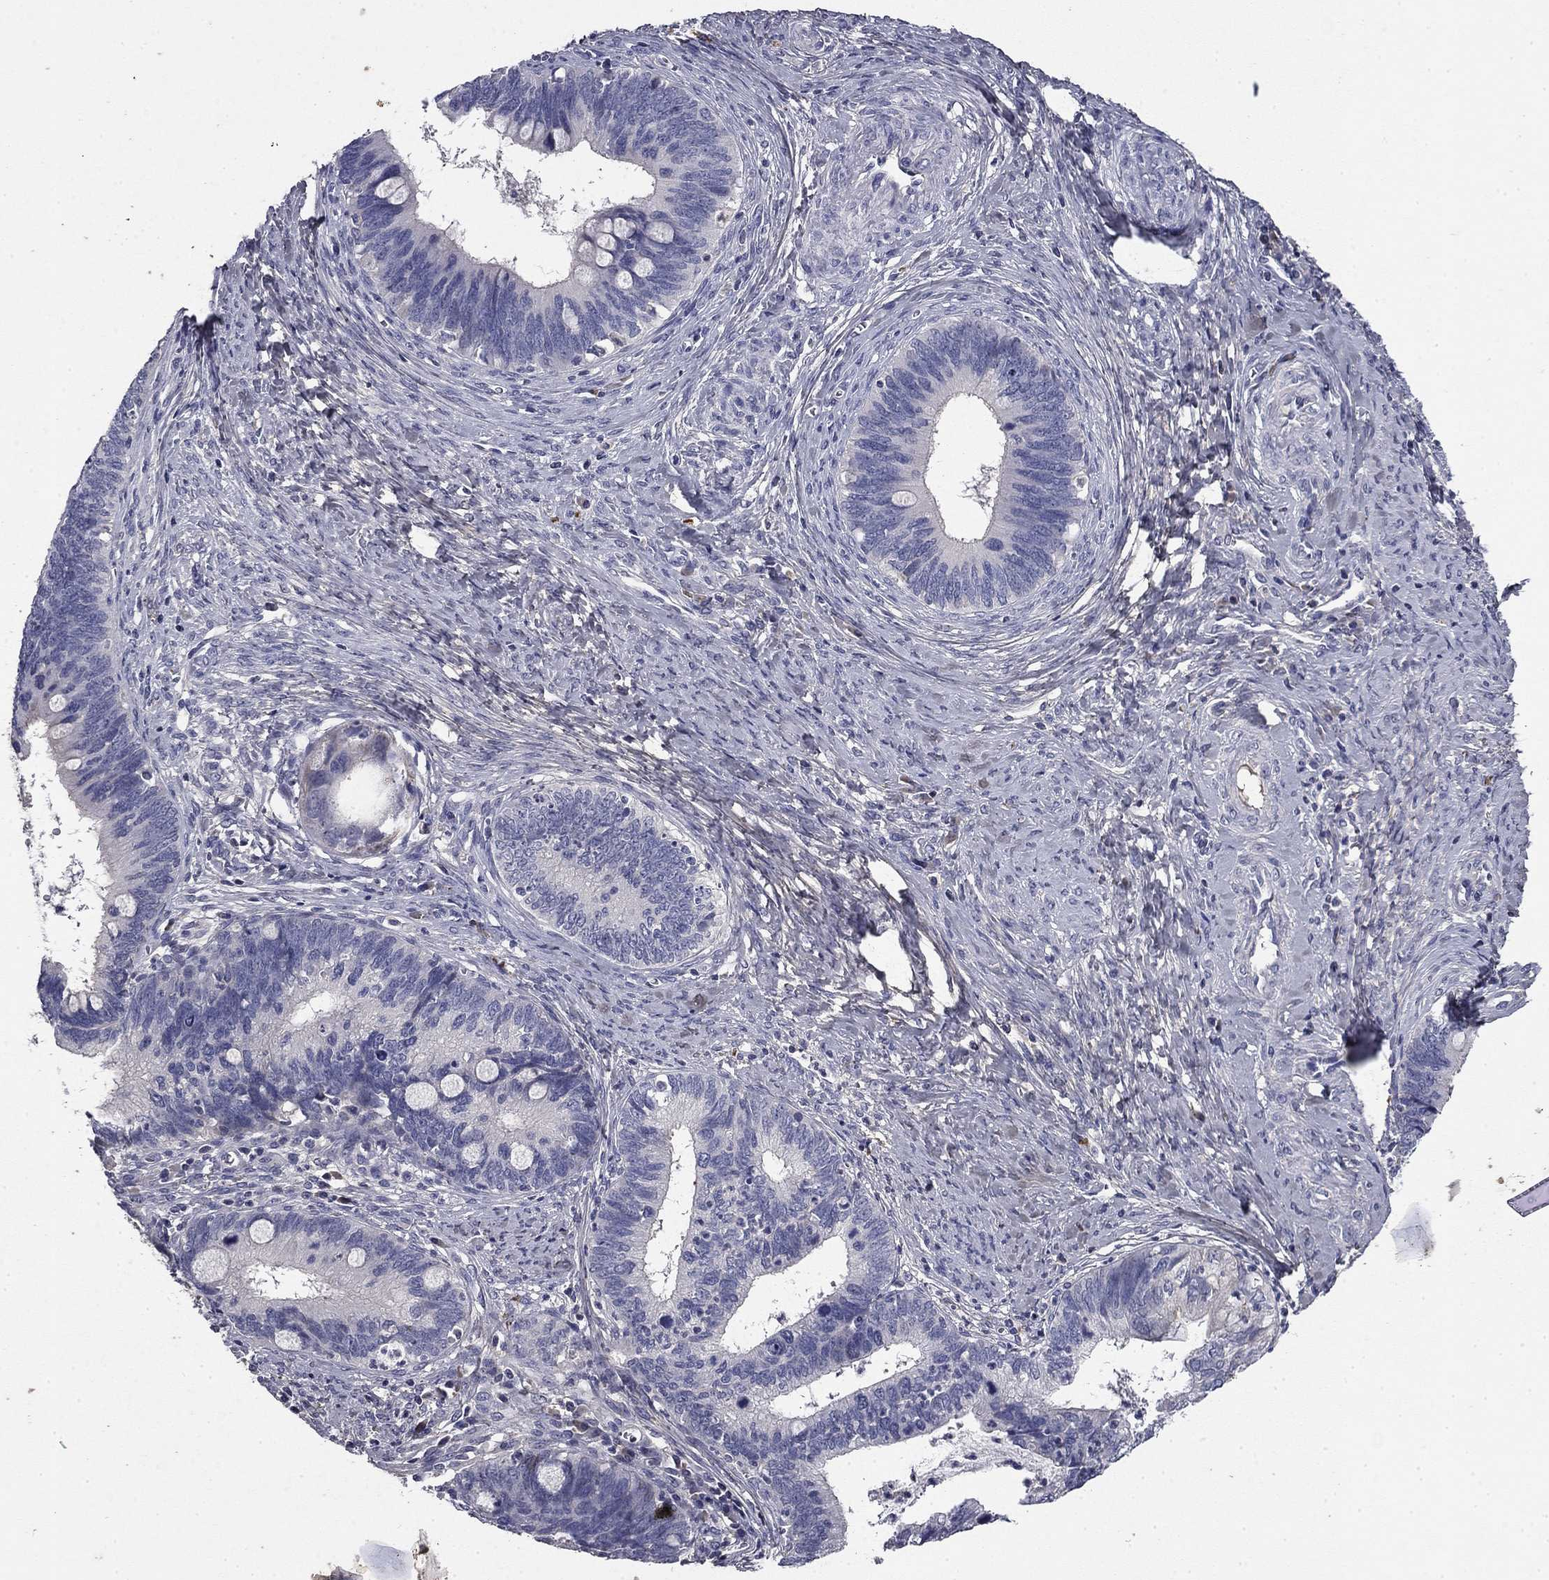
{"staining": {"intensity": "negative", "quantity": "none", "location": "none"}, "tissue": "cervical cancer", "cell_type": "Tumor cells", "image_type": "cancer", "snomed": [{"axis": "morphology", "description": "Adenocarcinoma, NOS"}, {"axis": "topography", "description": "Cervix"}], "caption": "Image shows no protein staining in tumor cells of cervical adenocarcinoma tissue.", "gene": "COL2A1", "patient": {"sex": "female", "age": 42}}